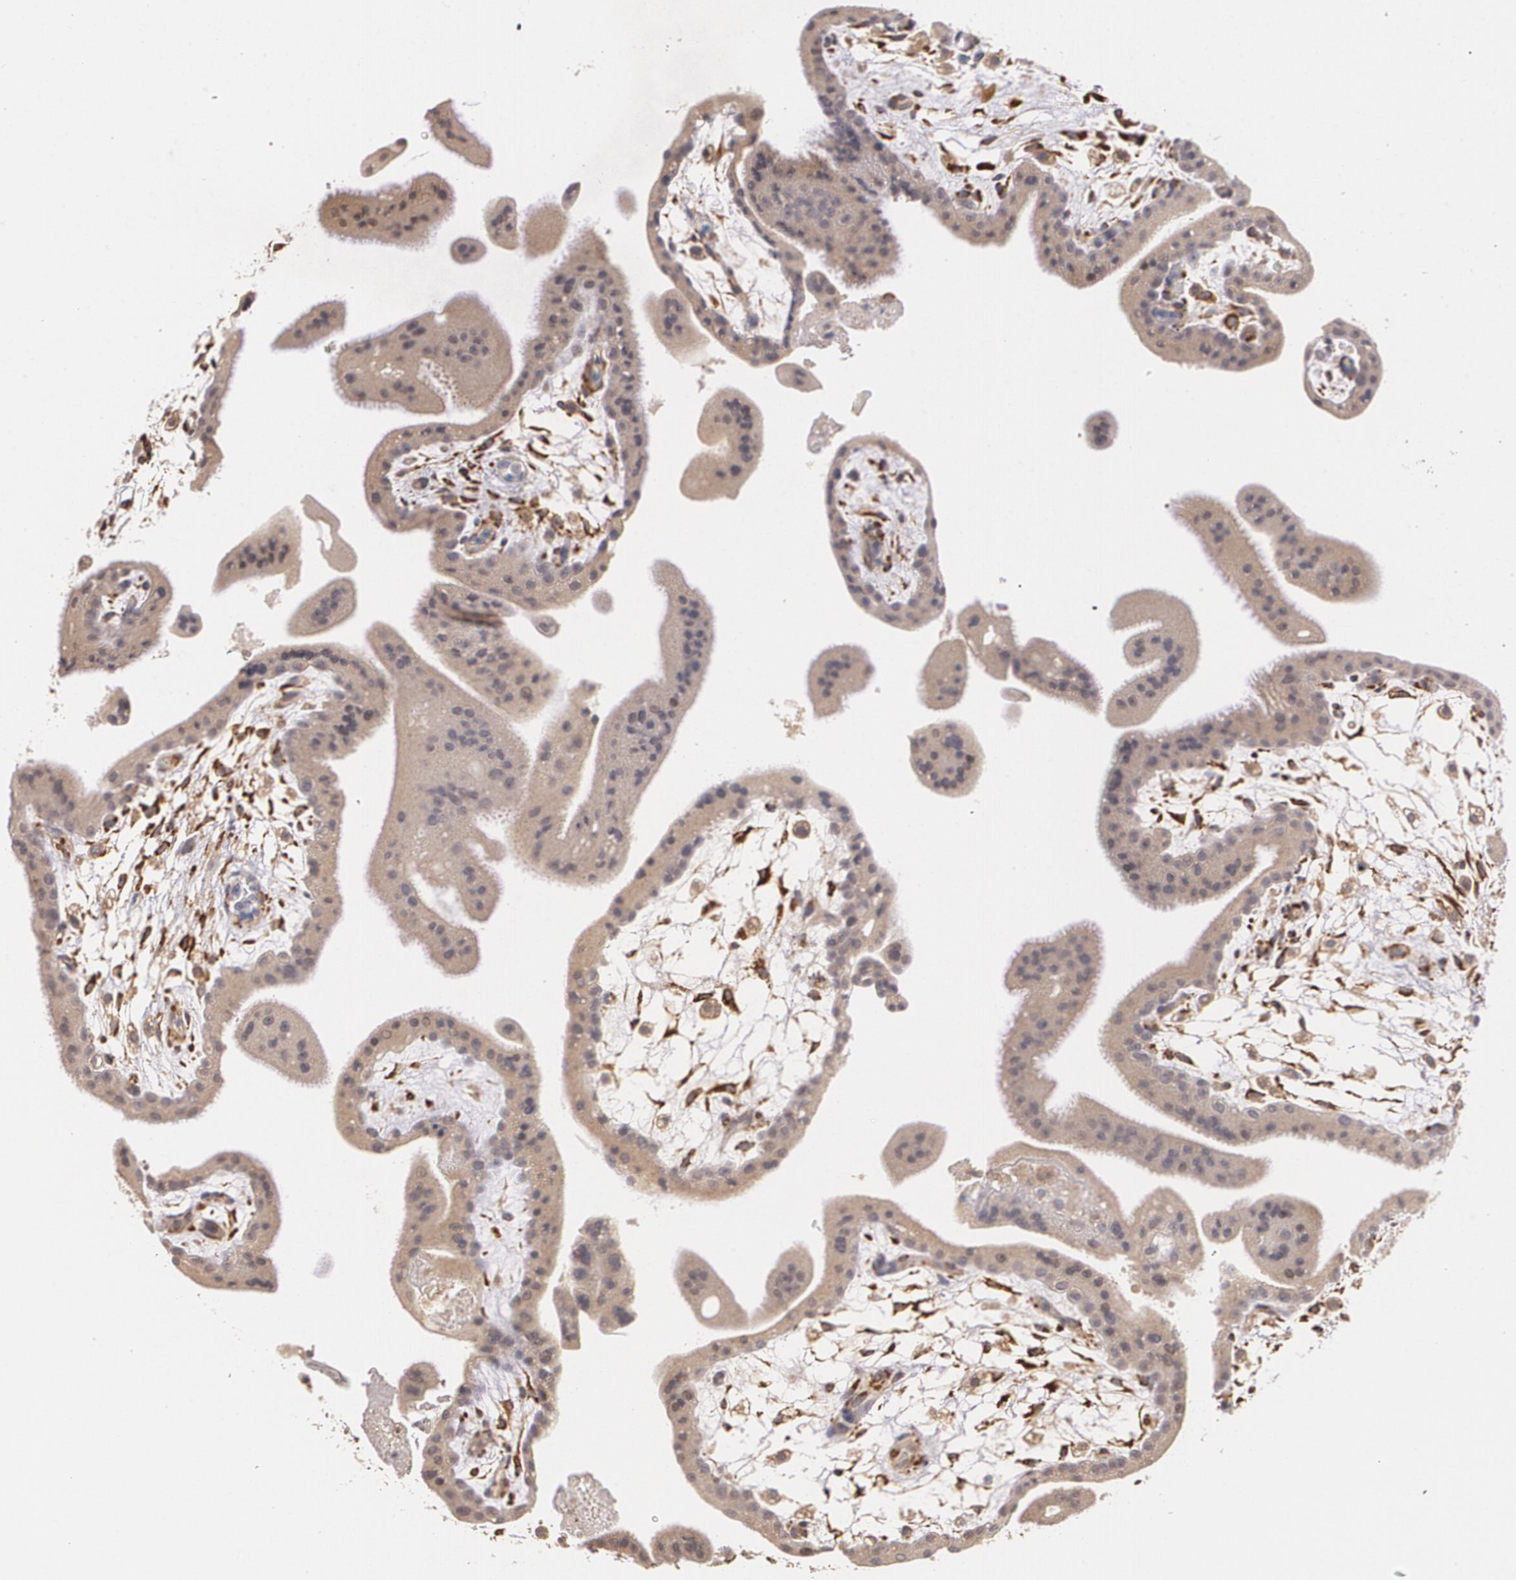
{"staining": {"intensity": "weak", "quantity": ">75%", "location": "cytoplasmic/membranous"}, "tissue": "placenta", "cell_type": "Decidual cells", "image_type": "normal", "snomed": [{"axis": "morphology", "description": "Normal tissue, NOS"}, {"axis": "topography", "description": "Placenta"}], "caption": "Placenta stained with a protein marker demonstrates weak staining in decidual cells.", "gene": "IFNGR2", "patient": {"sex": "female", "age": 35}}